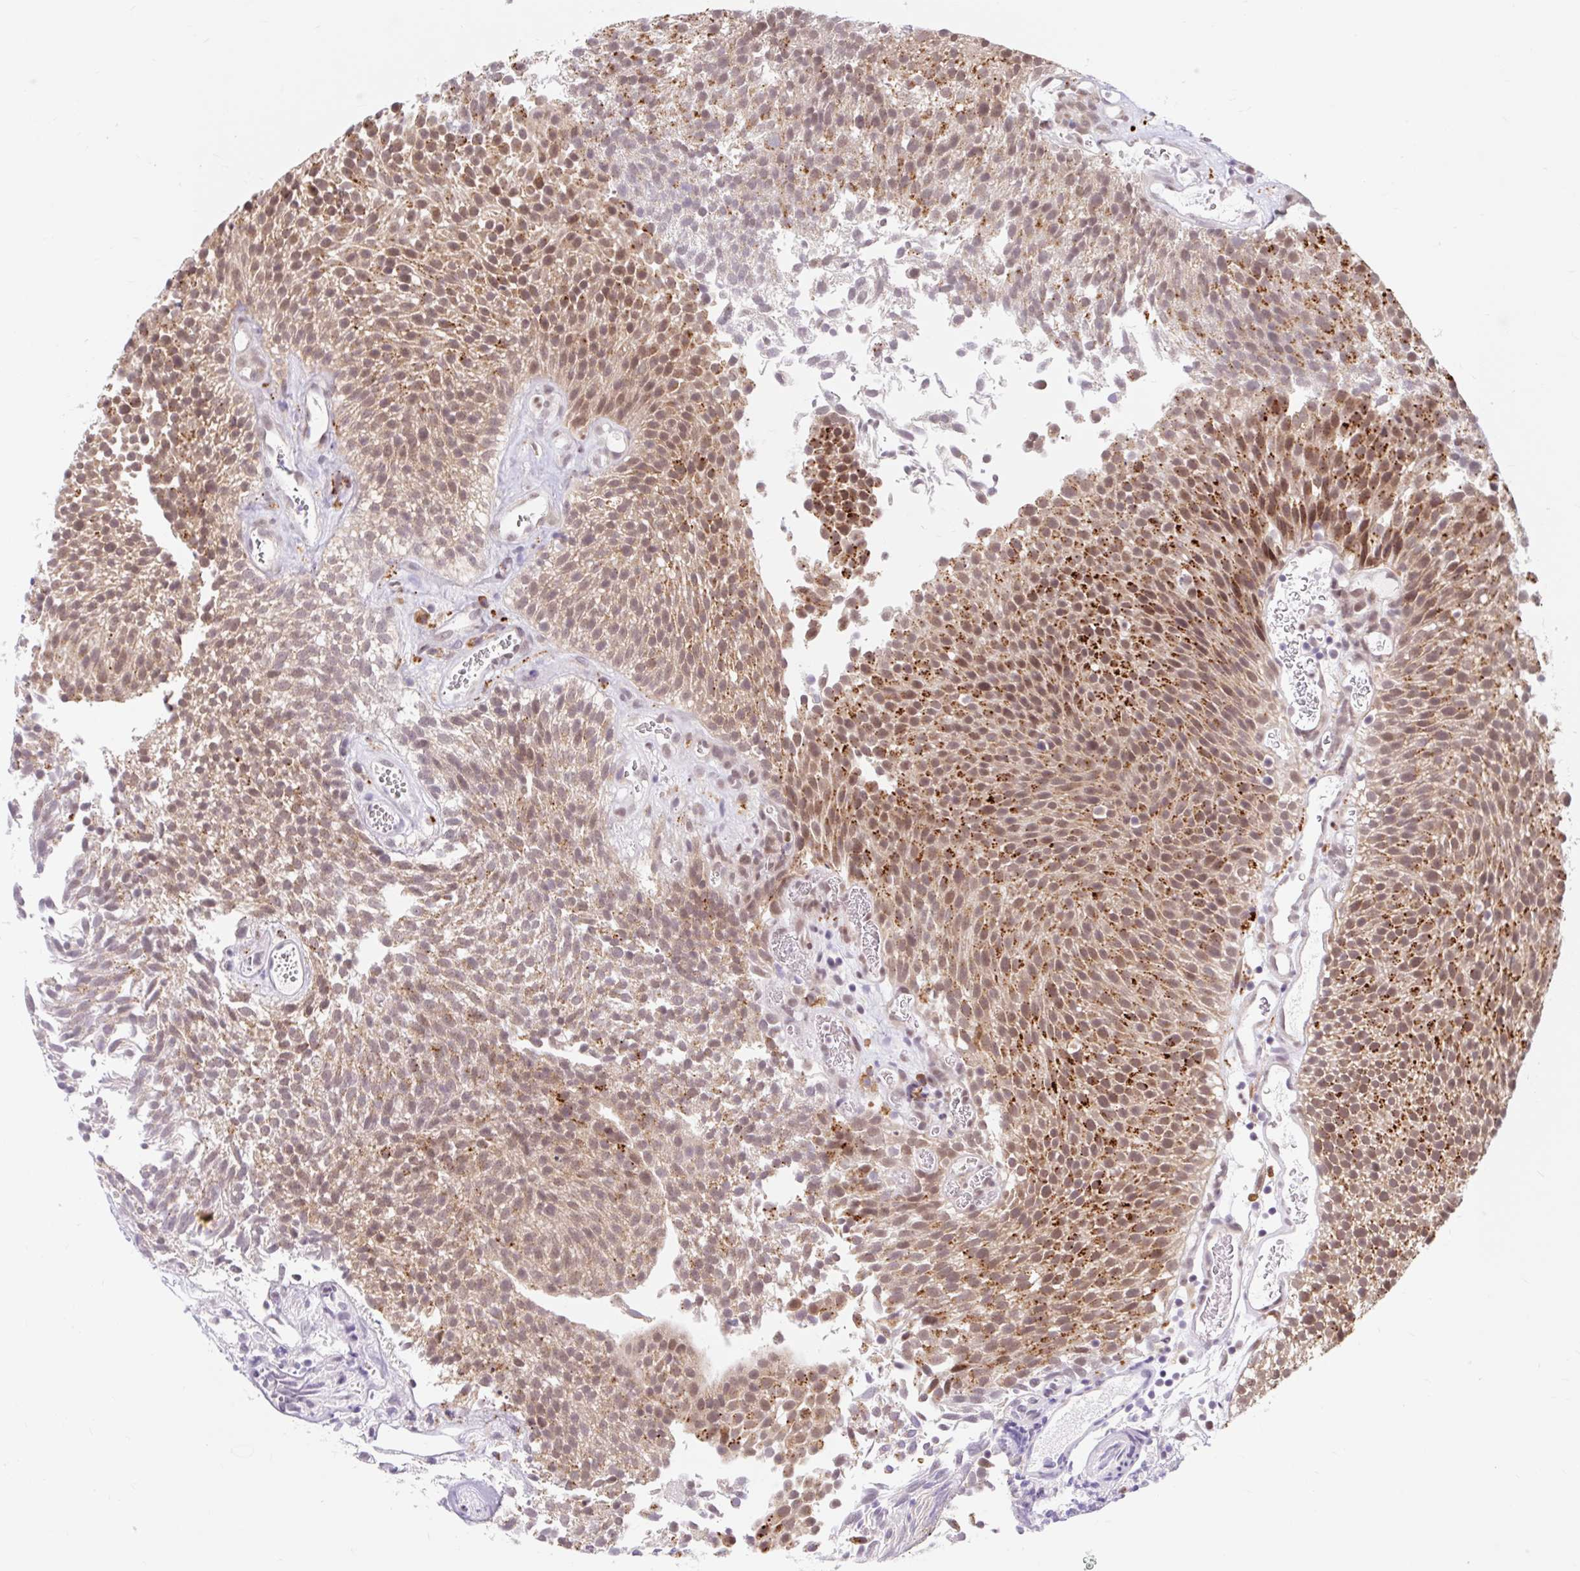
{"staining": {"intensity": "moderate", "quantity": ">75%", "location": "cytoplasmic/membranous"}, "tissue": "urothelial cancer", "cell_type": "Tumor cells", "image_type": "cancer", "snomed": [{"axis": "morphology", "description": "Urothelial carcinoma, Low grade"}, {"axis": "topography", "description": "Urinary bladder"}], "caption": "Moderate cytoplasmic/membranous positivity is appreciated in approximately >75% of tumor cells in urothelial cancer. The staining was performed using DAB, with brown indicating positive protein expression. Nuclei are stained blue with hematoxylin.", "gene": "SRSF10", "patient": {"sex": "female", "age": 79}}